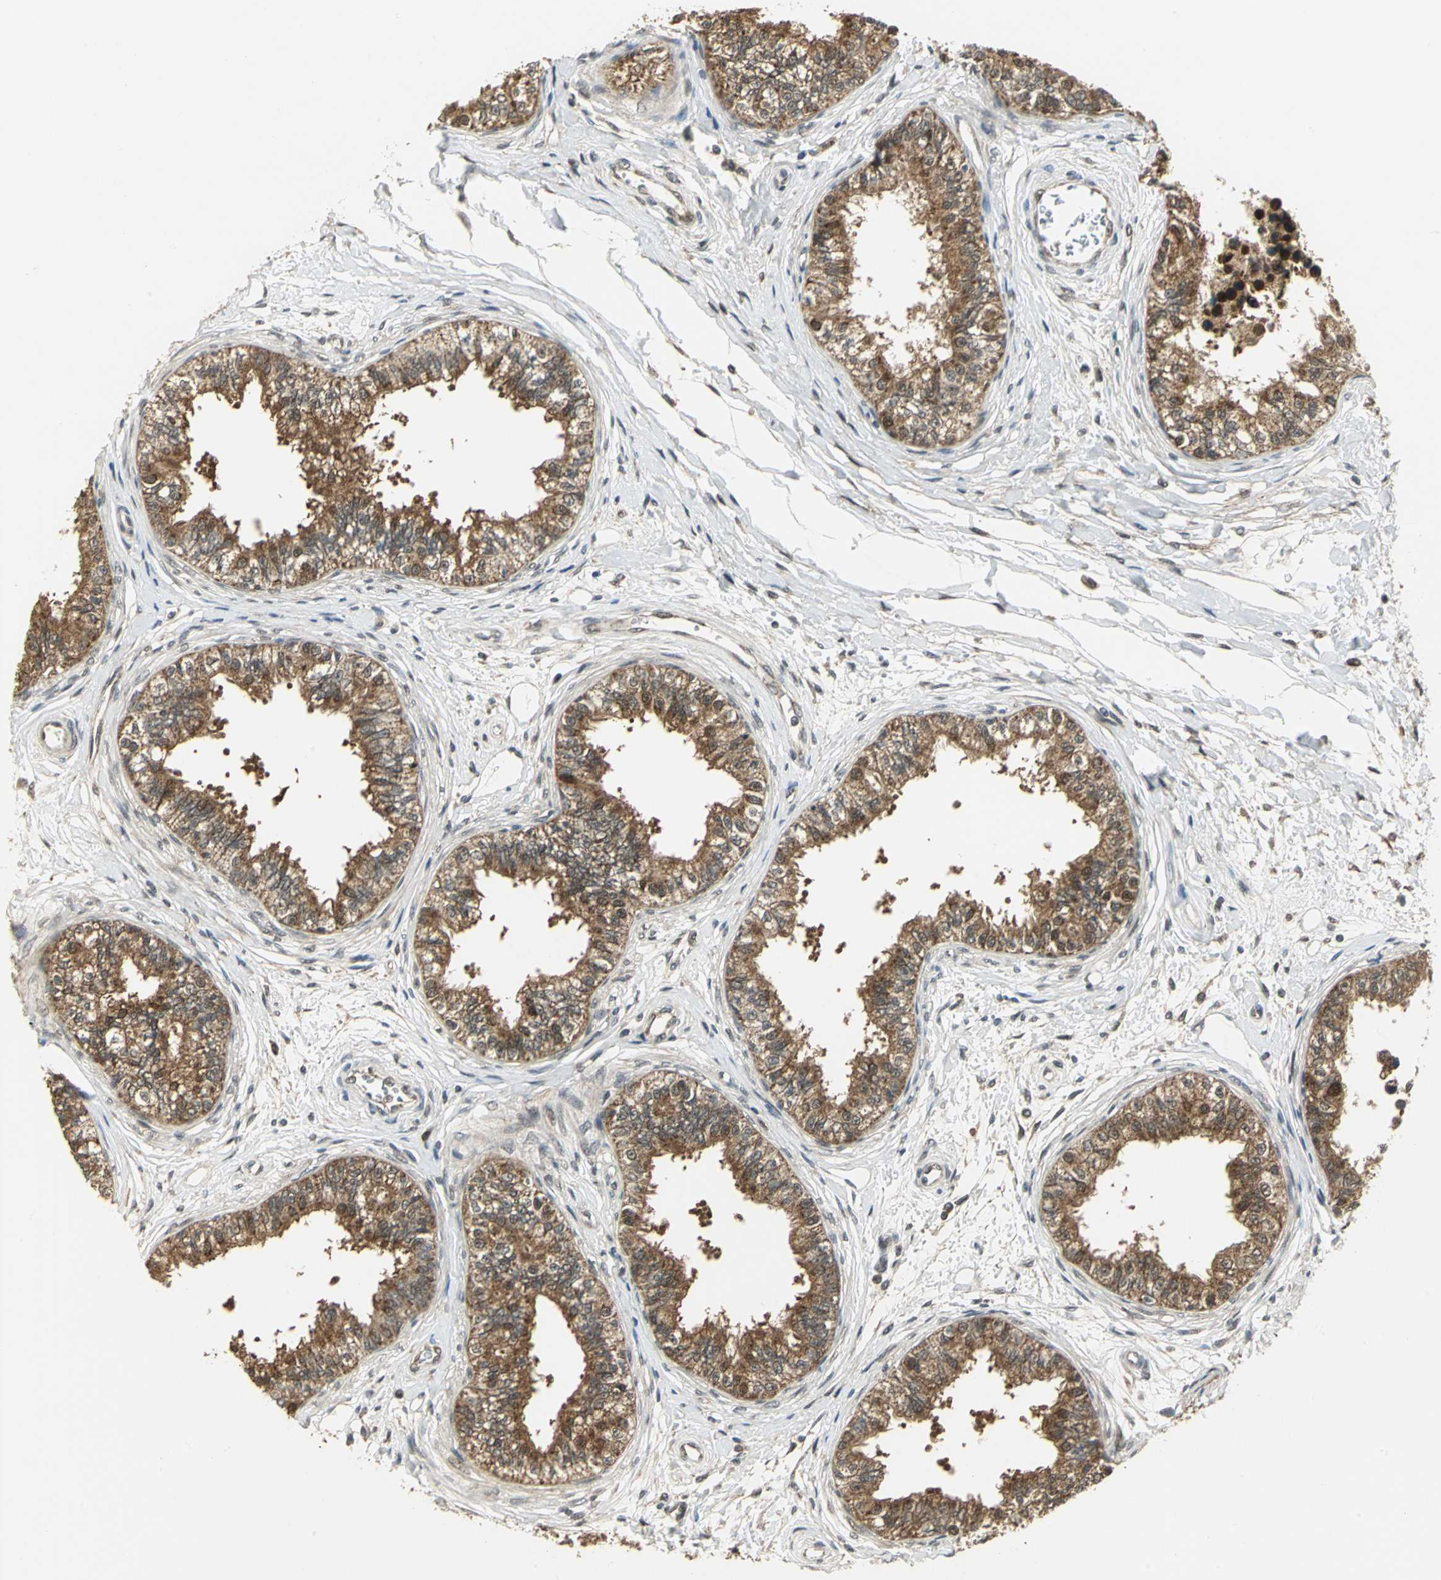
{"staining": {"intensity": "moderate", "quantity": ">75%", "location": "cytoplasmic/membranous"}, "tissue": "epididymis", "cell_type": "Glandular cells", "image_type": "normal", "snomed": [{"axis": "morphology", "description": "Normal tissue, NOS"}, {"axis": "morphology", "description": "Adenocarcinoma, metastatic, NOS"}, {"axis": "topography", "description": "Testis"}, {"axis": "topography", "description": "Epididymis"}], "caption": "IHC micrograph of benign epididymis stained for a protein (brown), which shows medium levels of moderate cytoplasmic/membranous expression in about >75% of glandular cells.", "gene": "PSMC4", "patient": {"sex": "male", "age": 26}}